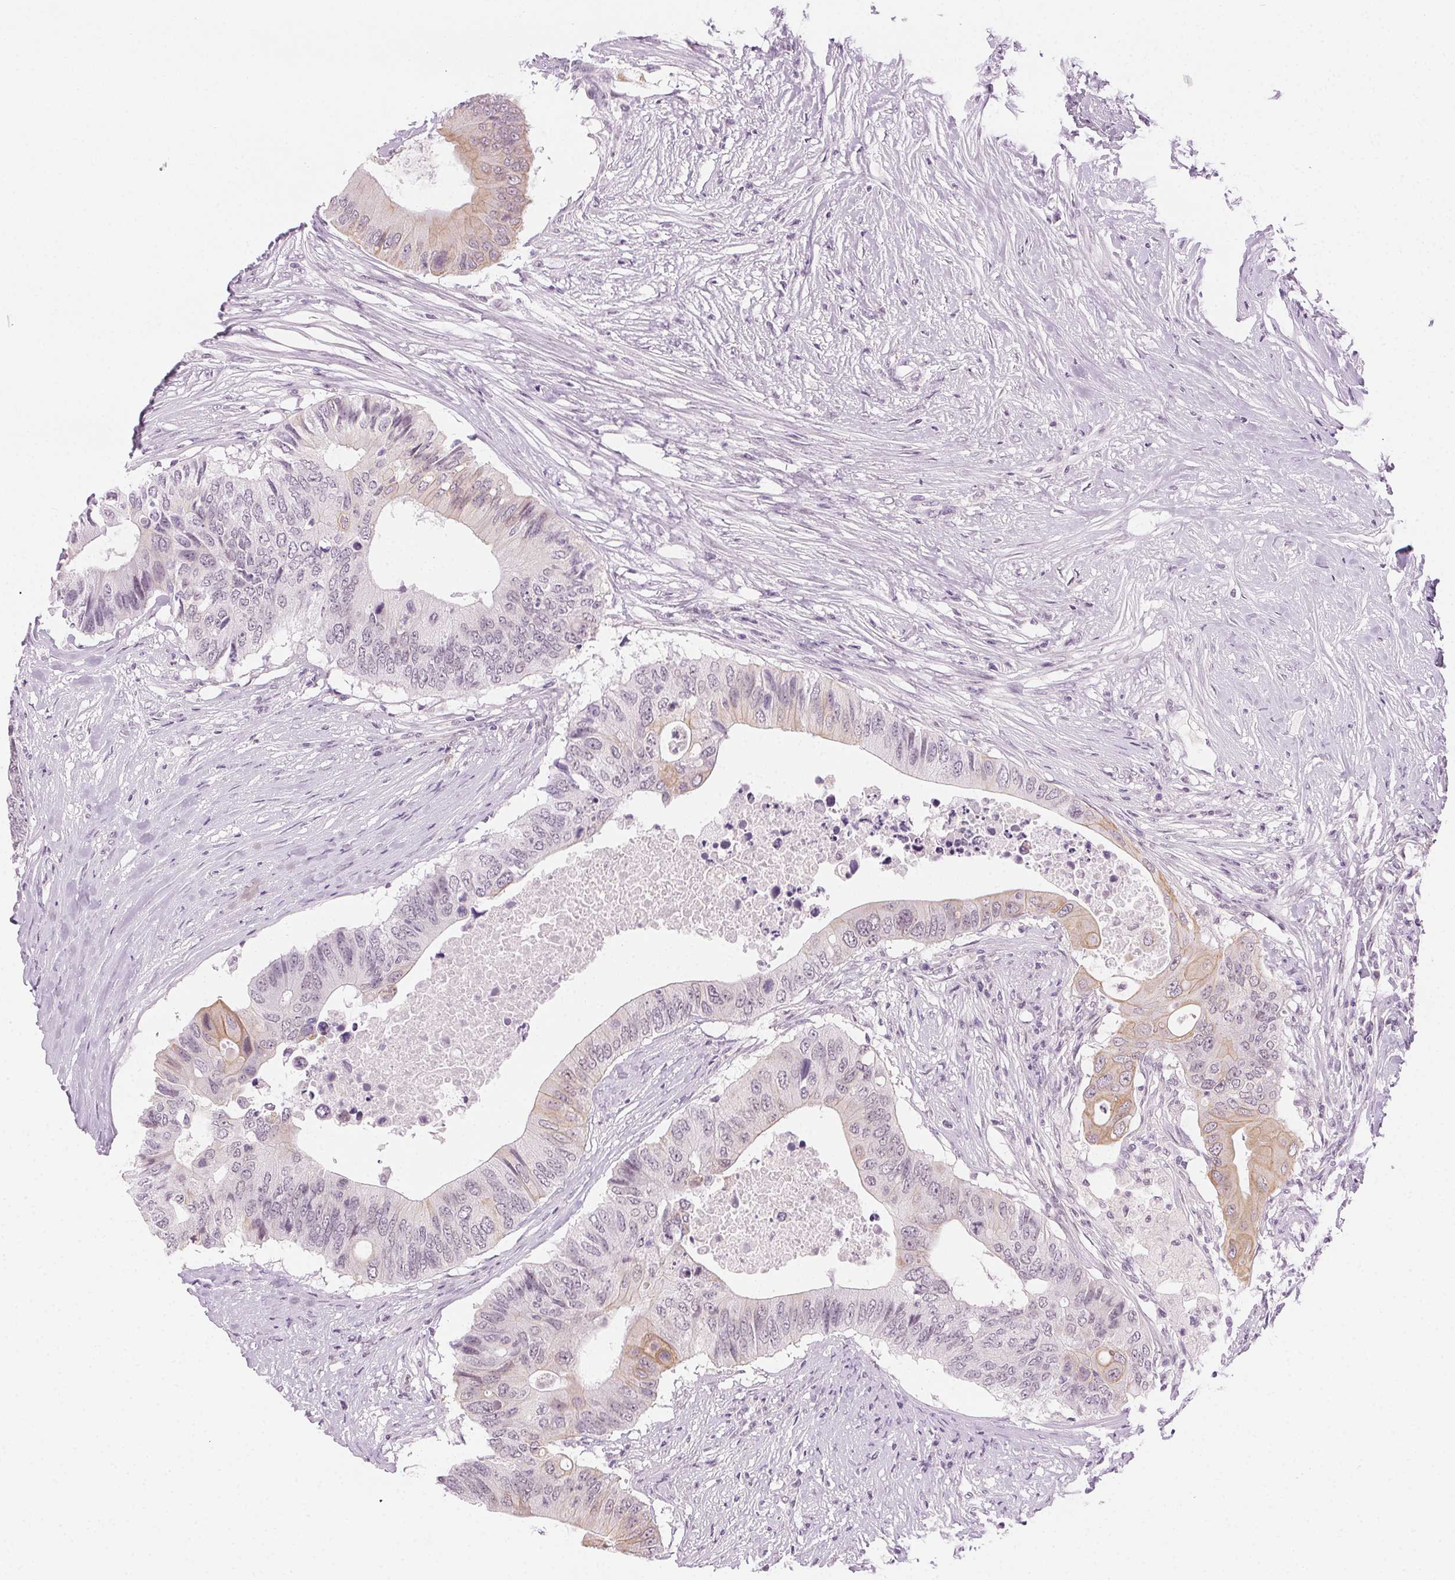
{"staining": {"intensity": "weak", "quantity": "<25%", "location": "cytoplasmic/membranous"}, "tissue": "colorectal cancer", "cell_type": "Tumor cells", "image_type": "cancer", "snomed": [{"axis": "morphology", "description": "Adenocarcinoma, NOS"}, {"axis": "topography", "description": "Colon"}], "caption": "DAB (3,3'-diaminobenzidine) immunohistochemical staining of human colorectal adenocarcinoma reveals no significant positivity in tumor cells.", "gene": "AIF1L", "patient": {"sex": "male", "age": 71}}